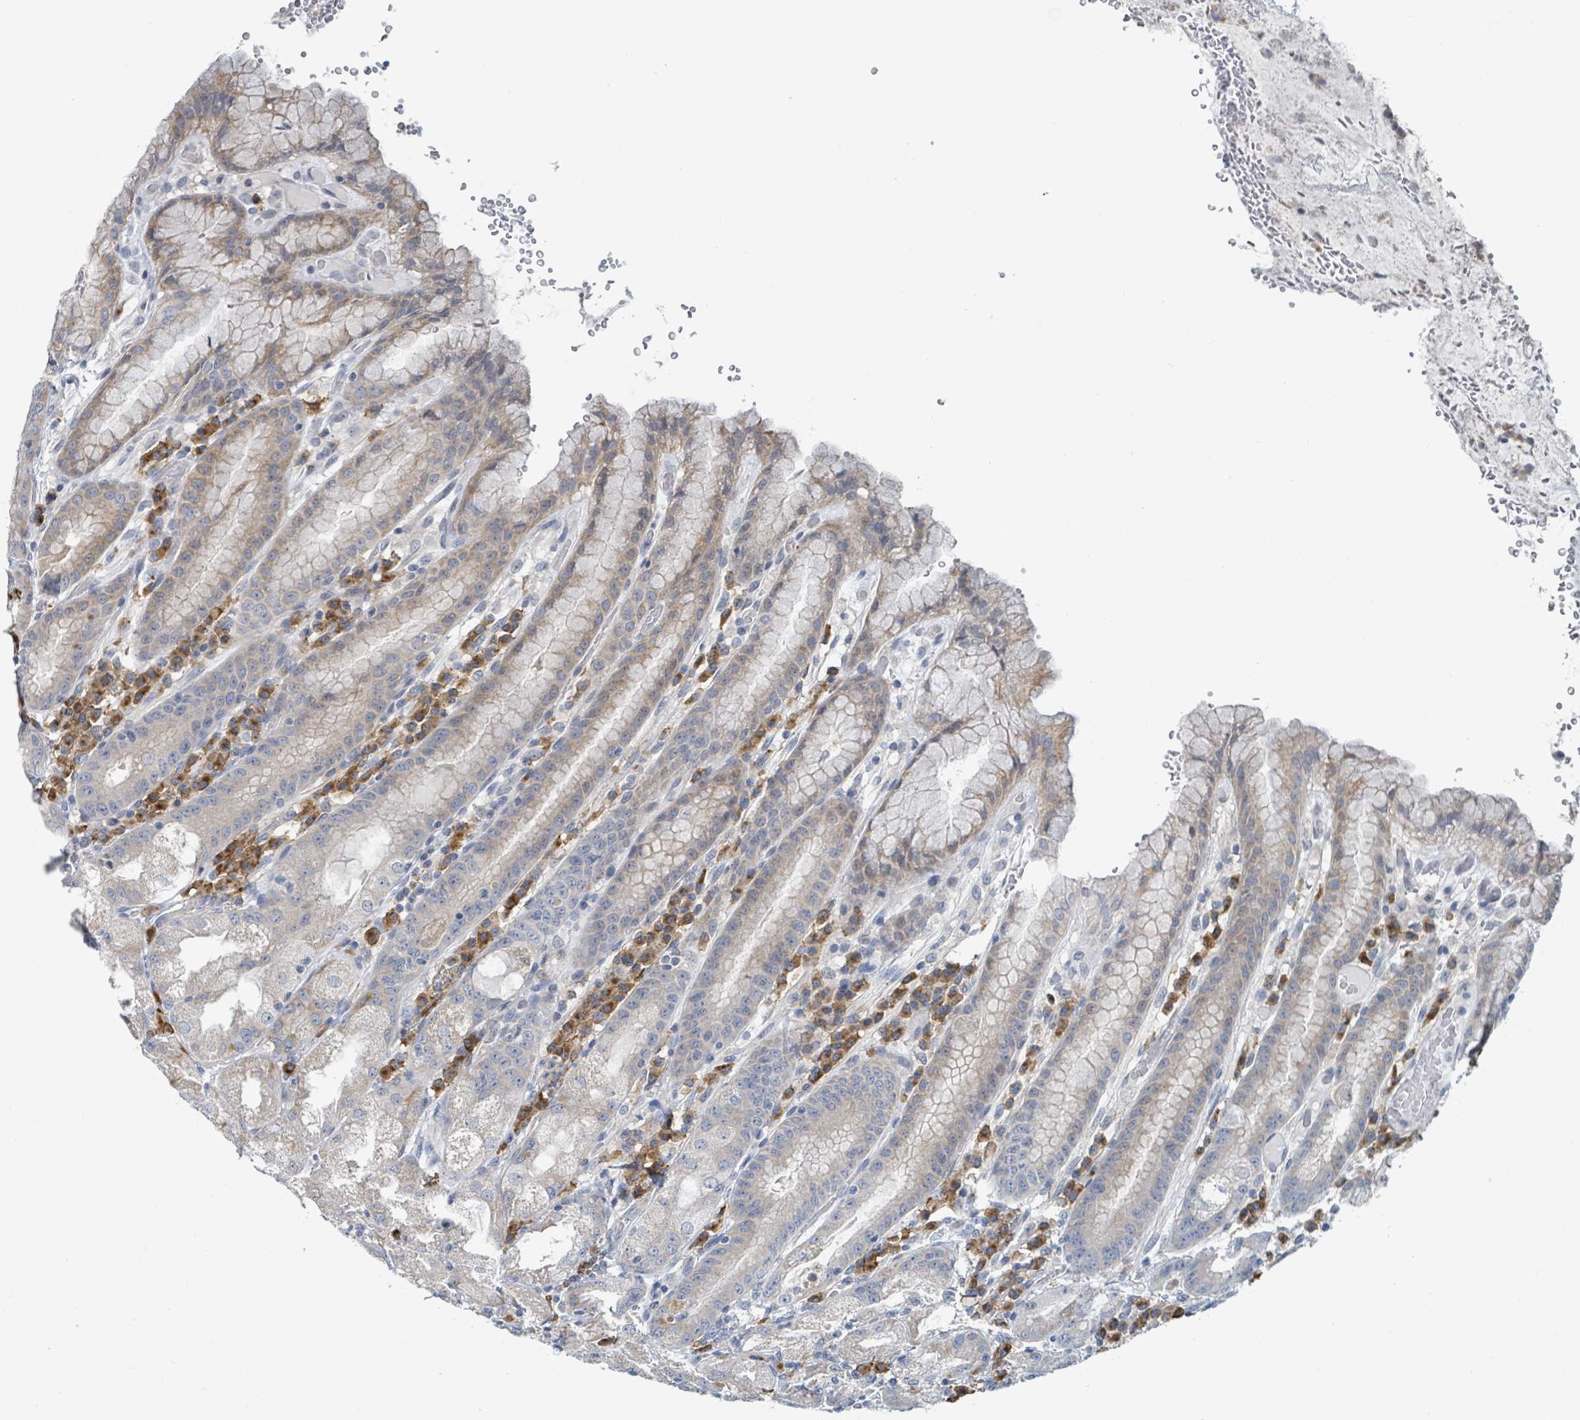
{"staining": {"intensity": "moderate", "quantity": "25%-75%", "location": "cytoplasmic/membranous"}, "tissue": "stomach", "cell_type": "Glandular cells", "image_type": "normal", "snomed": [{"axis": "morphology", "description": "Normal tissue, NOS"}, {"axis": "topography", "description": "Stomach, upper"}], "caption": "DAB immunohistochemical staining of unremarkable human stomach exhibits moderate cytoplasmic/membranous protein expression in approximately 25%-75% of glandular cells.", "gene": "ANKRD55", "patient": {"sex": "male", "age": 52}}